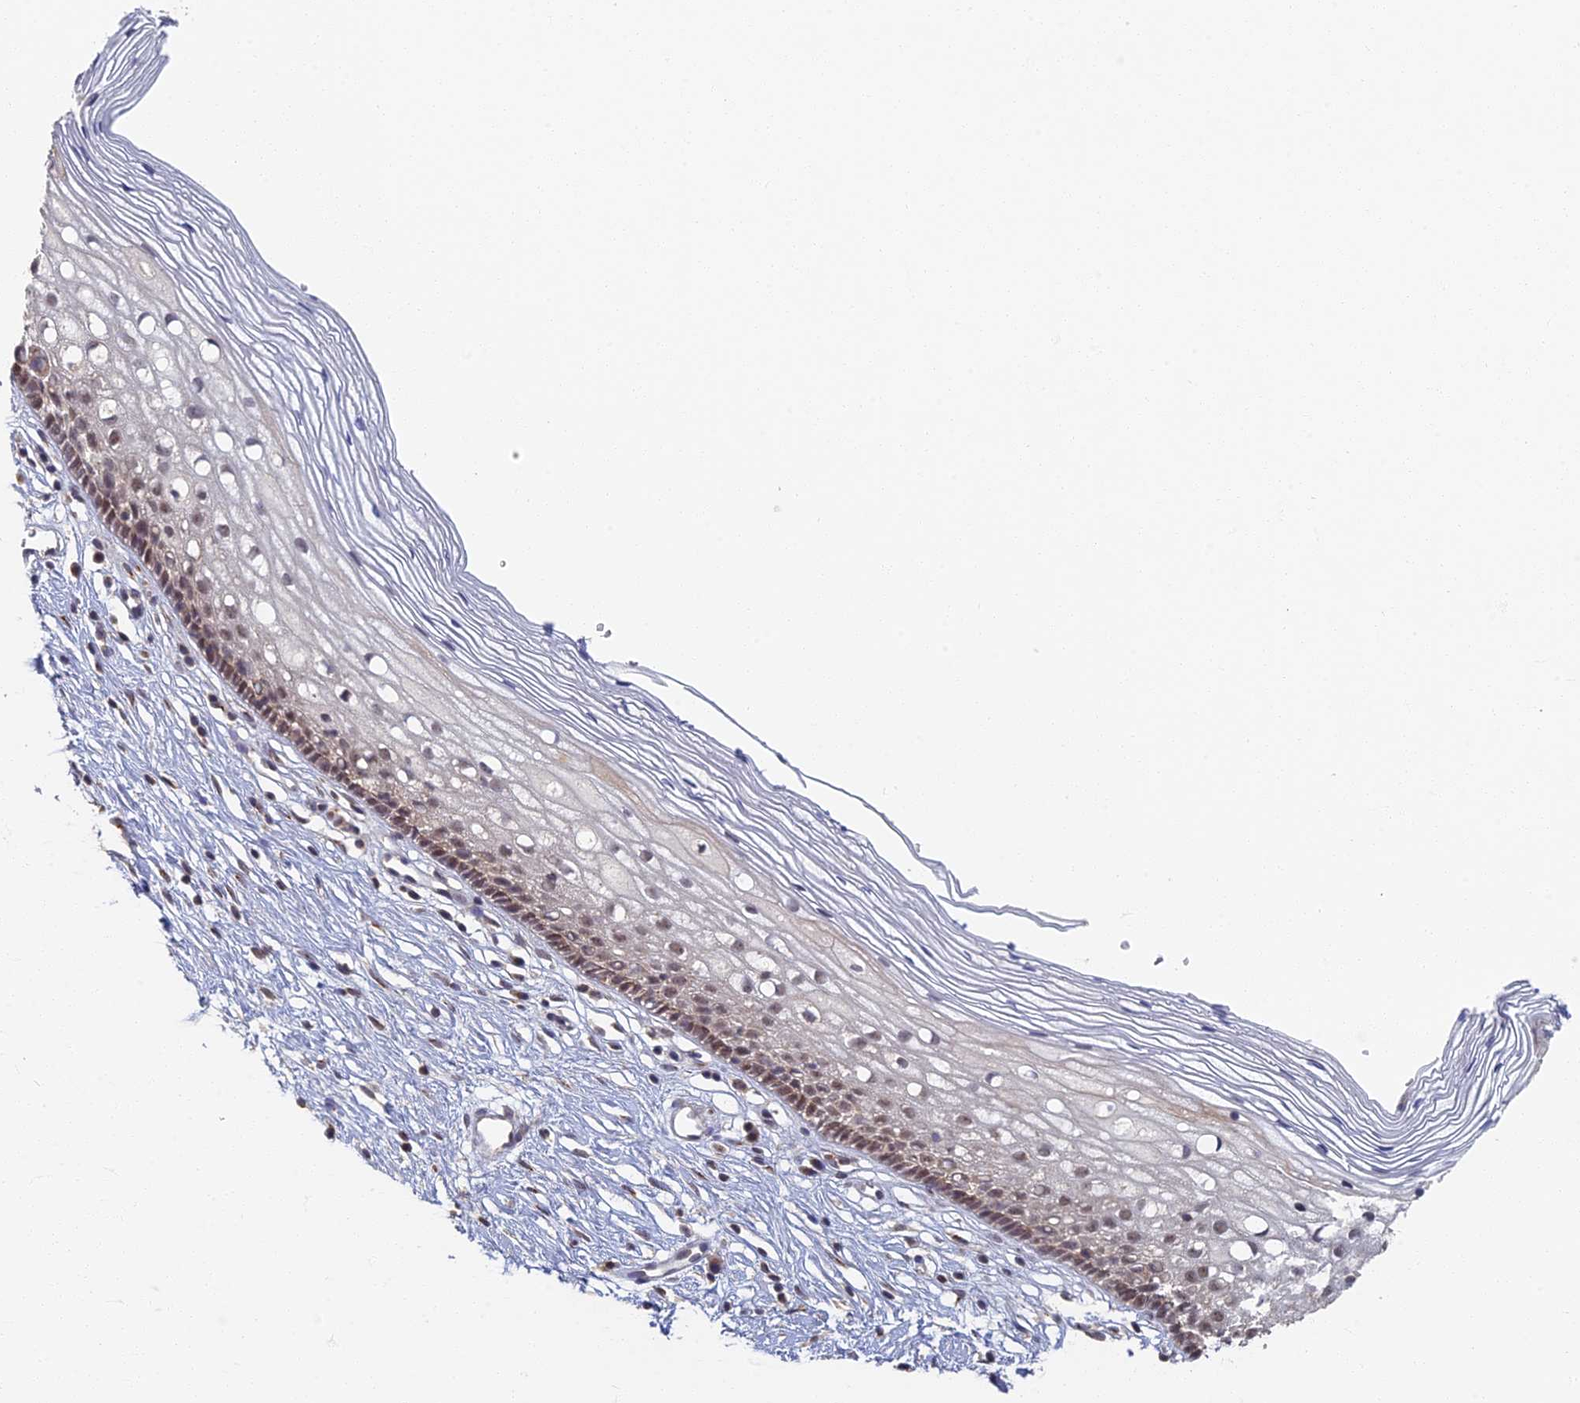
{"staining": {"intensity": "negative", "quantity": "none", "location": "none"}, "tissue": "cervix", "cell_type": "Glandular cells", "image_type": "normal", "snomed": [{"axis": "morphology", "description": "Normal tissue, NOS"}, {"axis": "topography", "description": "Cervix"}], "caption": "IHC image of unremarkable cervix: human cervix stained with DAB (3,3'-diaminobenzidine) shows no significant protein positivity in glandular cells.", "gene": "GPATCH1", "patient": {"sex": "female", "age": 27}}